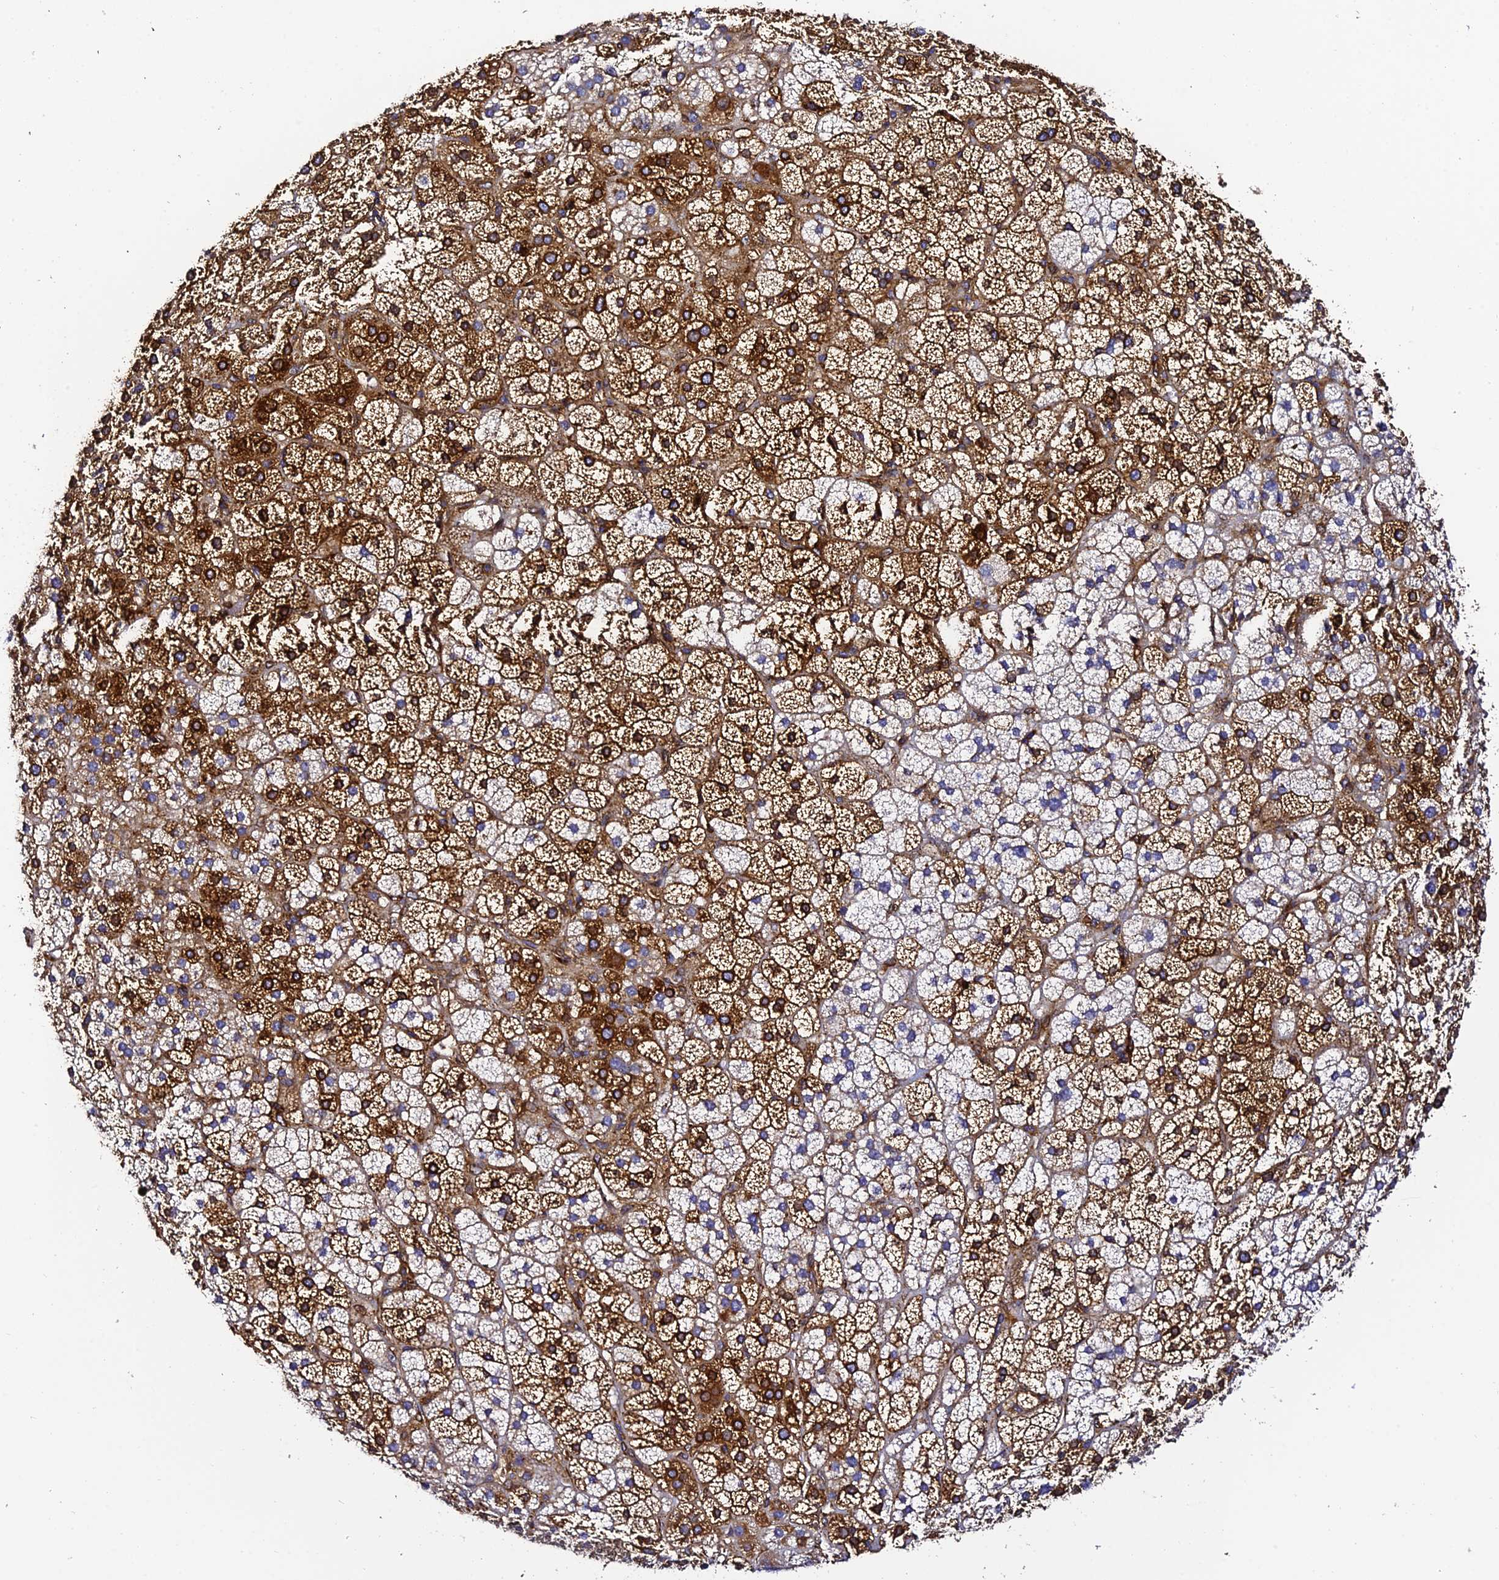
{"staining": {"intensity": "strong", "quantity": "25%-75%", "location": "cytoplasmic/membranous"}, "tissue": "adrenal gland", "cell_type": "Glandular cells", "image_type": "normal", "snomed": [{"axis": "morphology", "description": "Normal tissue, NOS"}, {"axis": "topography", "description": "Adrenal gland"}], "caption": "Adrenal gland was stained to show a protein in brown. There is high levels of strong cytoplasmic/membranous staining in about 25%-75% of glandular cells. (DAB = brown stain, brightfield microscopy at high magnification).", "gene": "TRPV2", "patient": {"sex": "female", "age": 70}}